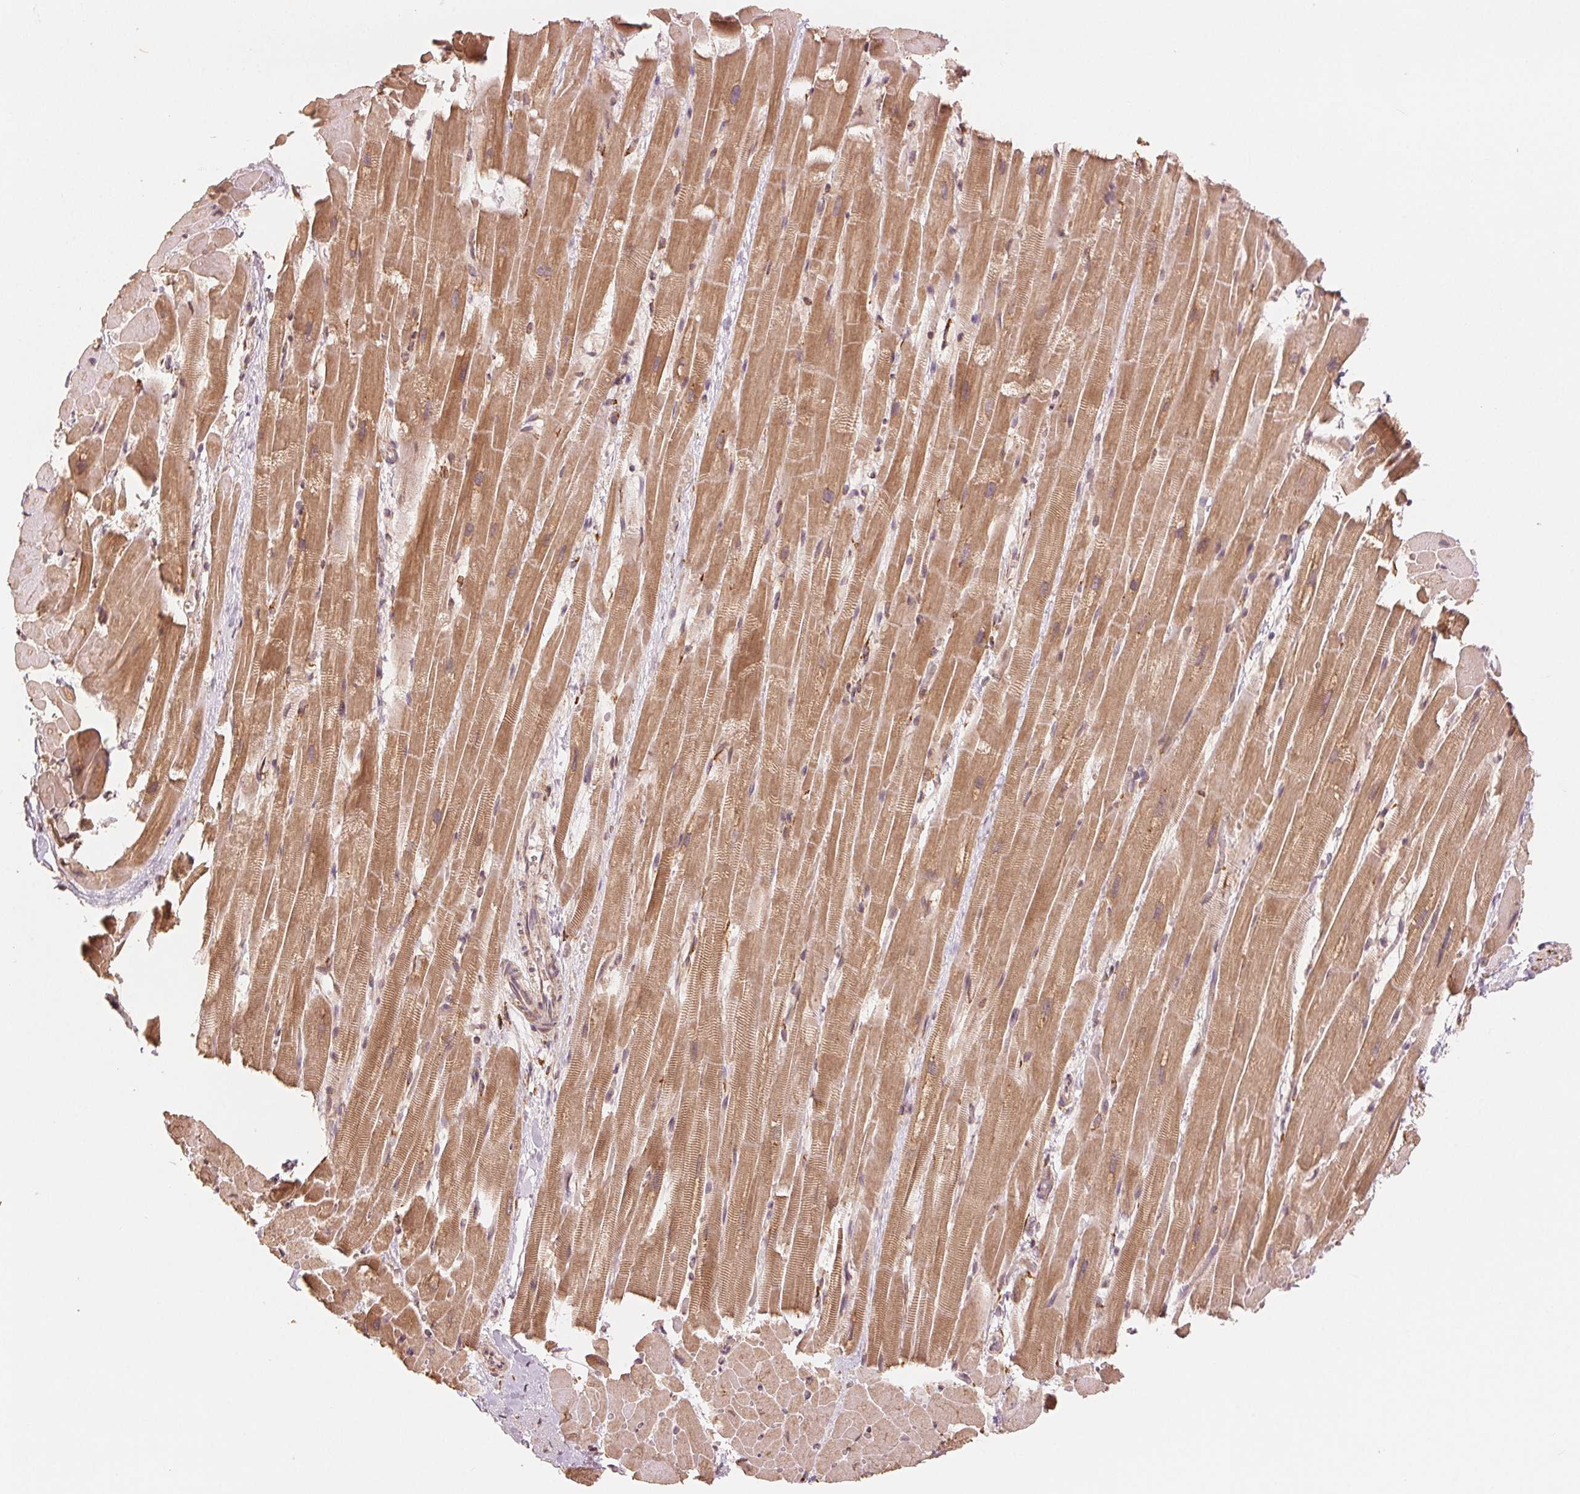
{"staining": {"intensity": "moderate", "quantity": ">75%", "location": "cytoplasmic/membranous"}, "tissue": "heart muscle", "cell_type": "Cardiomyocytes", "image_type": "normal", "snomed": [{"axis": "morphology", "description": "Normal tissue, NOS"}, {"axis": "topography", "description": "Heart"}], "caption": "Immunohistochemistry (IHC) staining of normal heart muscle, which reveals medium levels of moderate cytoplasmic/membranous expression in about >75% of cardiomyocytes indicating moderate cytoplasmic/membranous protein positivity. The staining was performed using DAB (brown) for protein detection and nuclei were counterstained in hematoxylin (blue).", "gene": "SLC20A1", "patient": {"sex": "male", "age": 37}}